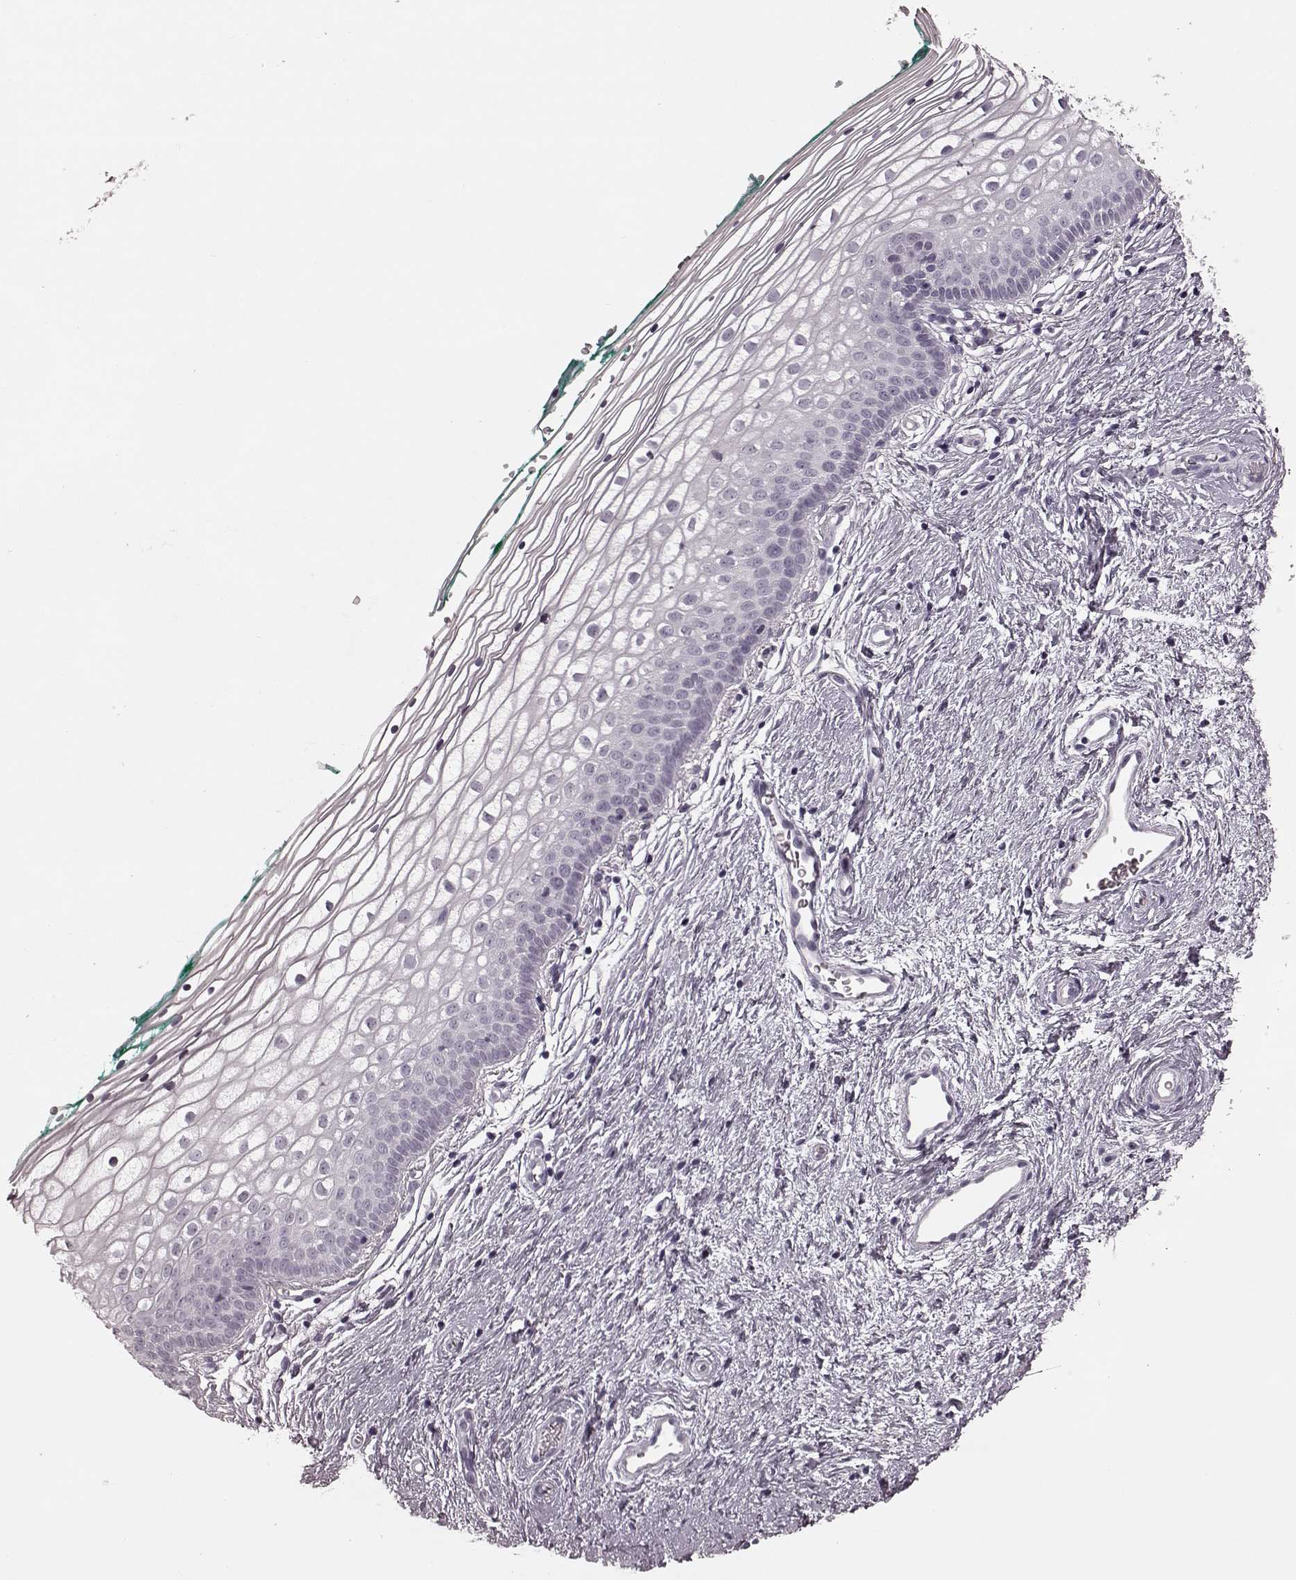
{"staining": {"intensity": "negative", "quantity": "none", "location": "none"}, "tissue": "vagina", "cell_type": "Squamous epithelial cells", "image_type": "normal", "snomed": [{"axis": "morphology", "description": "Normal tissue, NOS"}, {"axis": "topography", "description": "Vagina"}], "caption": "Benign vagina was stained to show a protein in brown. There is no significant expression in squamous epithelial cells. (IHC, brightfield microscopy, high magnification).", "gene": "TRPM1", "patient": {"sex": "female", "age": 36}}